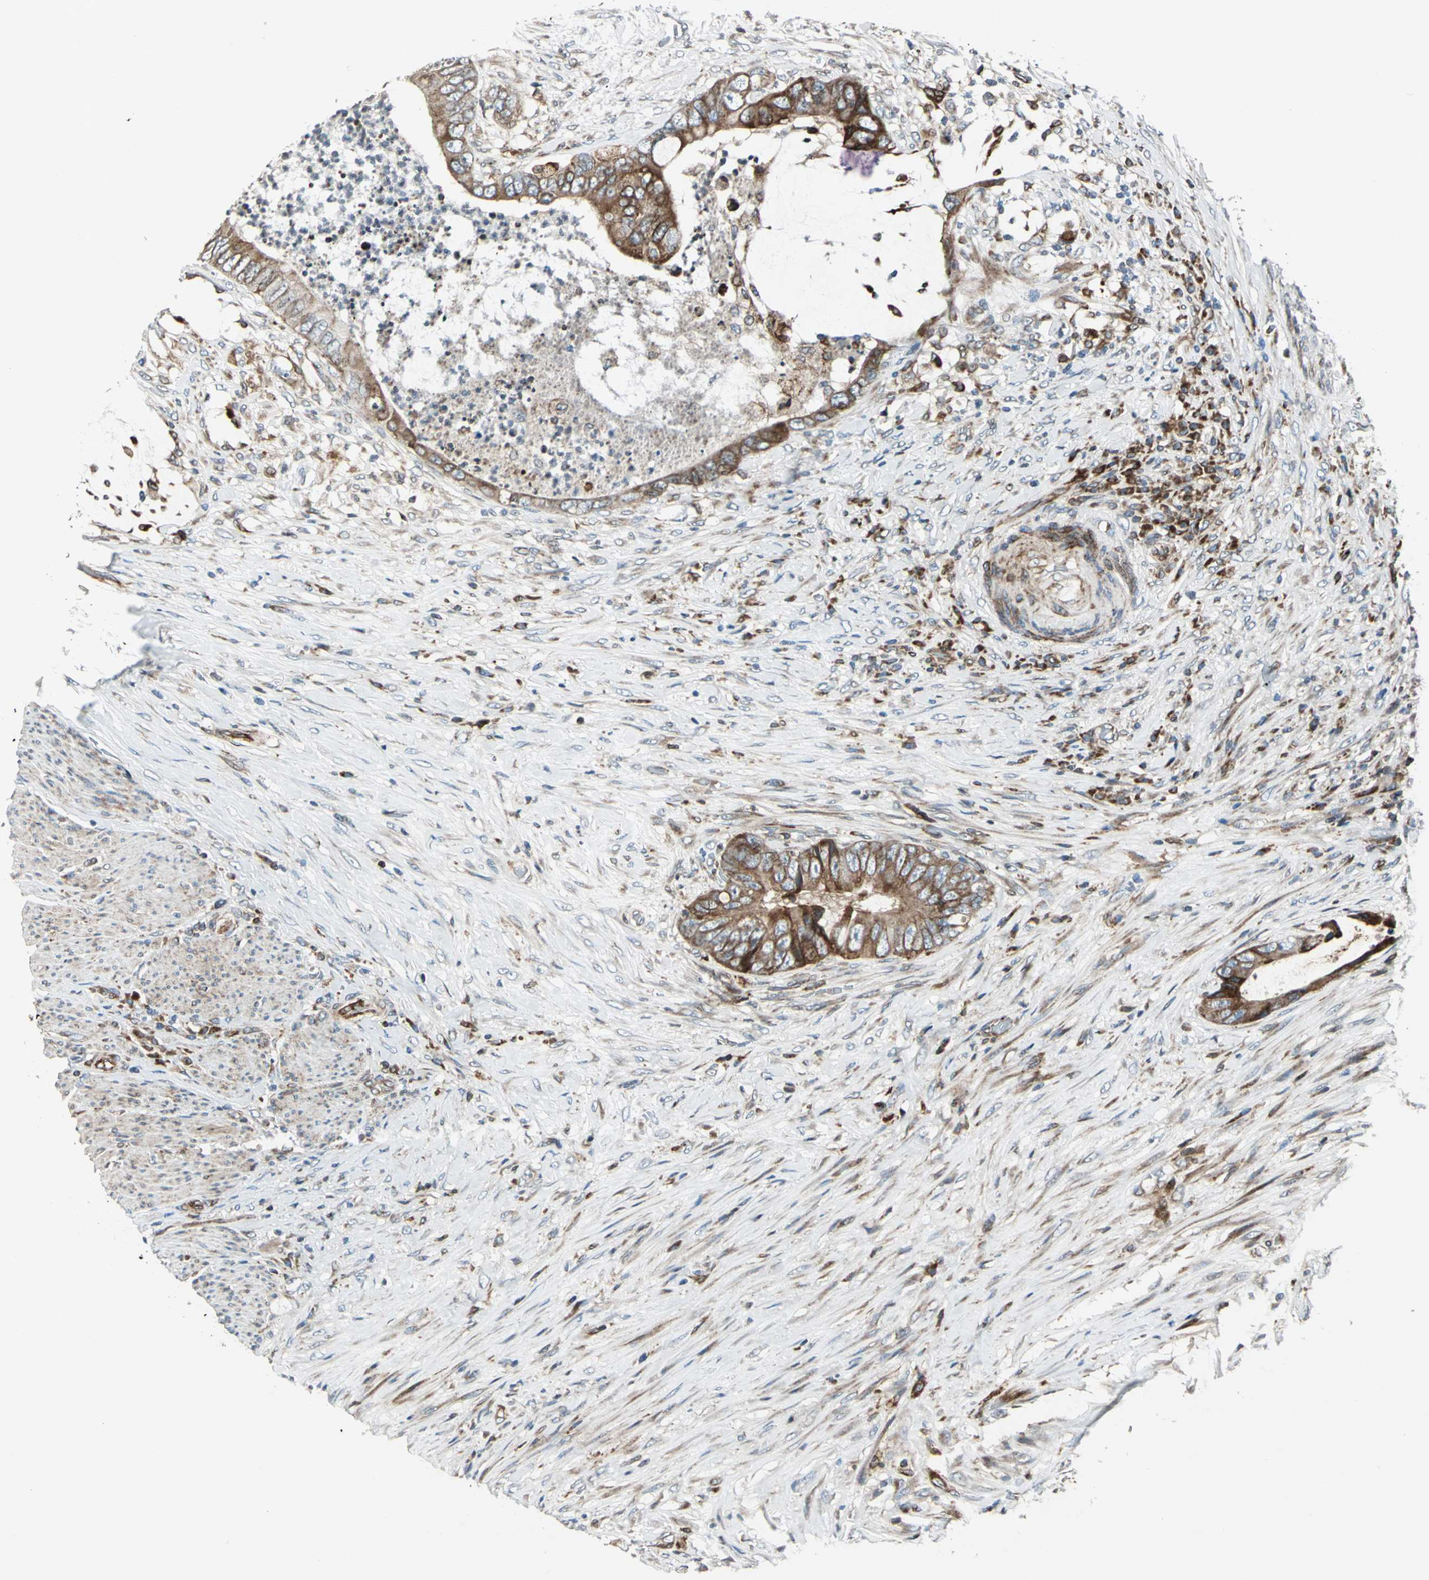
{"staining": {"intensity": "moderate", "quantity": ">75%", "location": "cytoplasmic/membranous"}, "tissue": "colorectal cancer", "cell_type": "Tumor cells", "image_type": "cancer", "snomed": [{"axis": "morphology", "description": "Adenocarcinoma, NOS"}, {"axis": "topography", "description": "Rectum"}], "caption": "Human colorectal adenocarcinoma stained for a protein (brown) displays moderate cytoplasmic/membranous positive staining in about >75% of tumor cells.", "gene": "HTATIP2", "patient": {"sex": "female", "age": 77}}